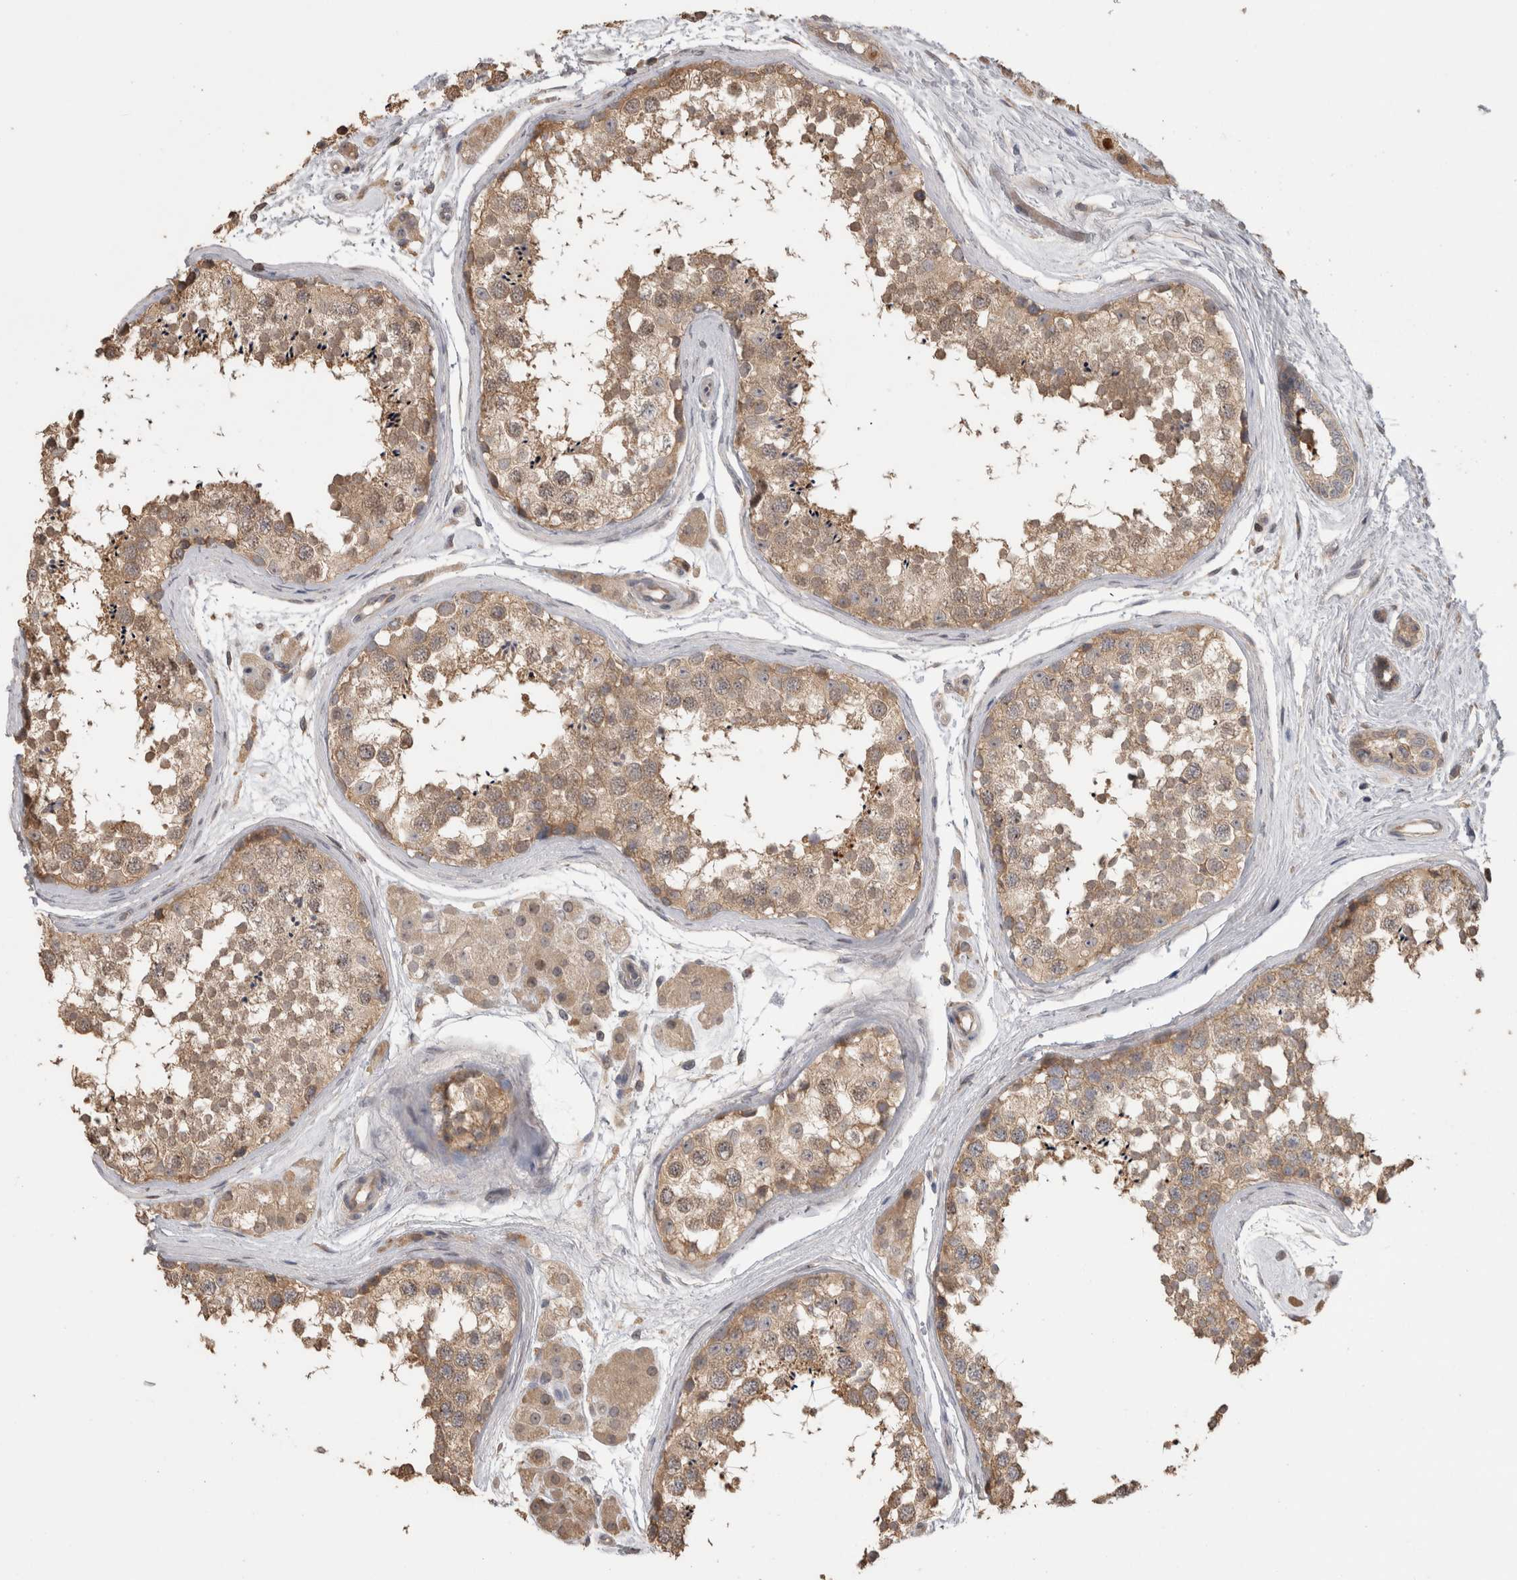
{"staining": {"intensity": "weak", "quantity": ">75%", "location": "cytoplasmic/membranous"}, "tissue": "testis", "cell_type": "Cells in seminiferous ducts", "image_type": "normal", "snomed": [{"axis": "morphology", "description": "Normal tissue, NOS"}, {"axis": "topography", "description": "Testis"}], "caption": "This is a micrograph of immunohistochemistry (IHC) staining of benign testis, which shows weak expression in the cytoplasmic/membranous of cells in seminiferous ducts.", "gene": "TBCE", "patient": {"sex": "male", "age": 56}}